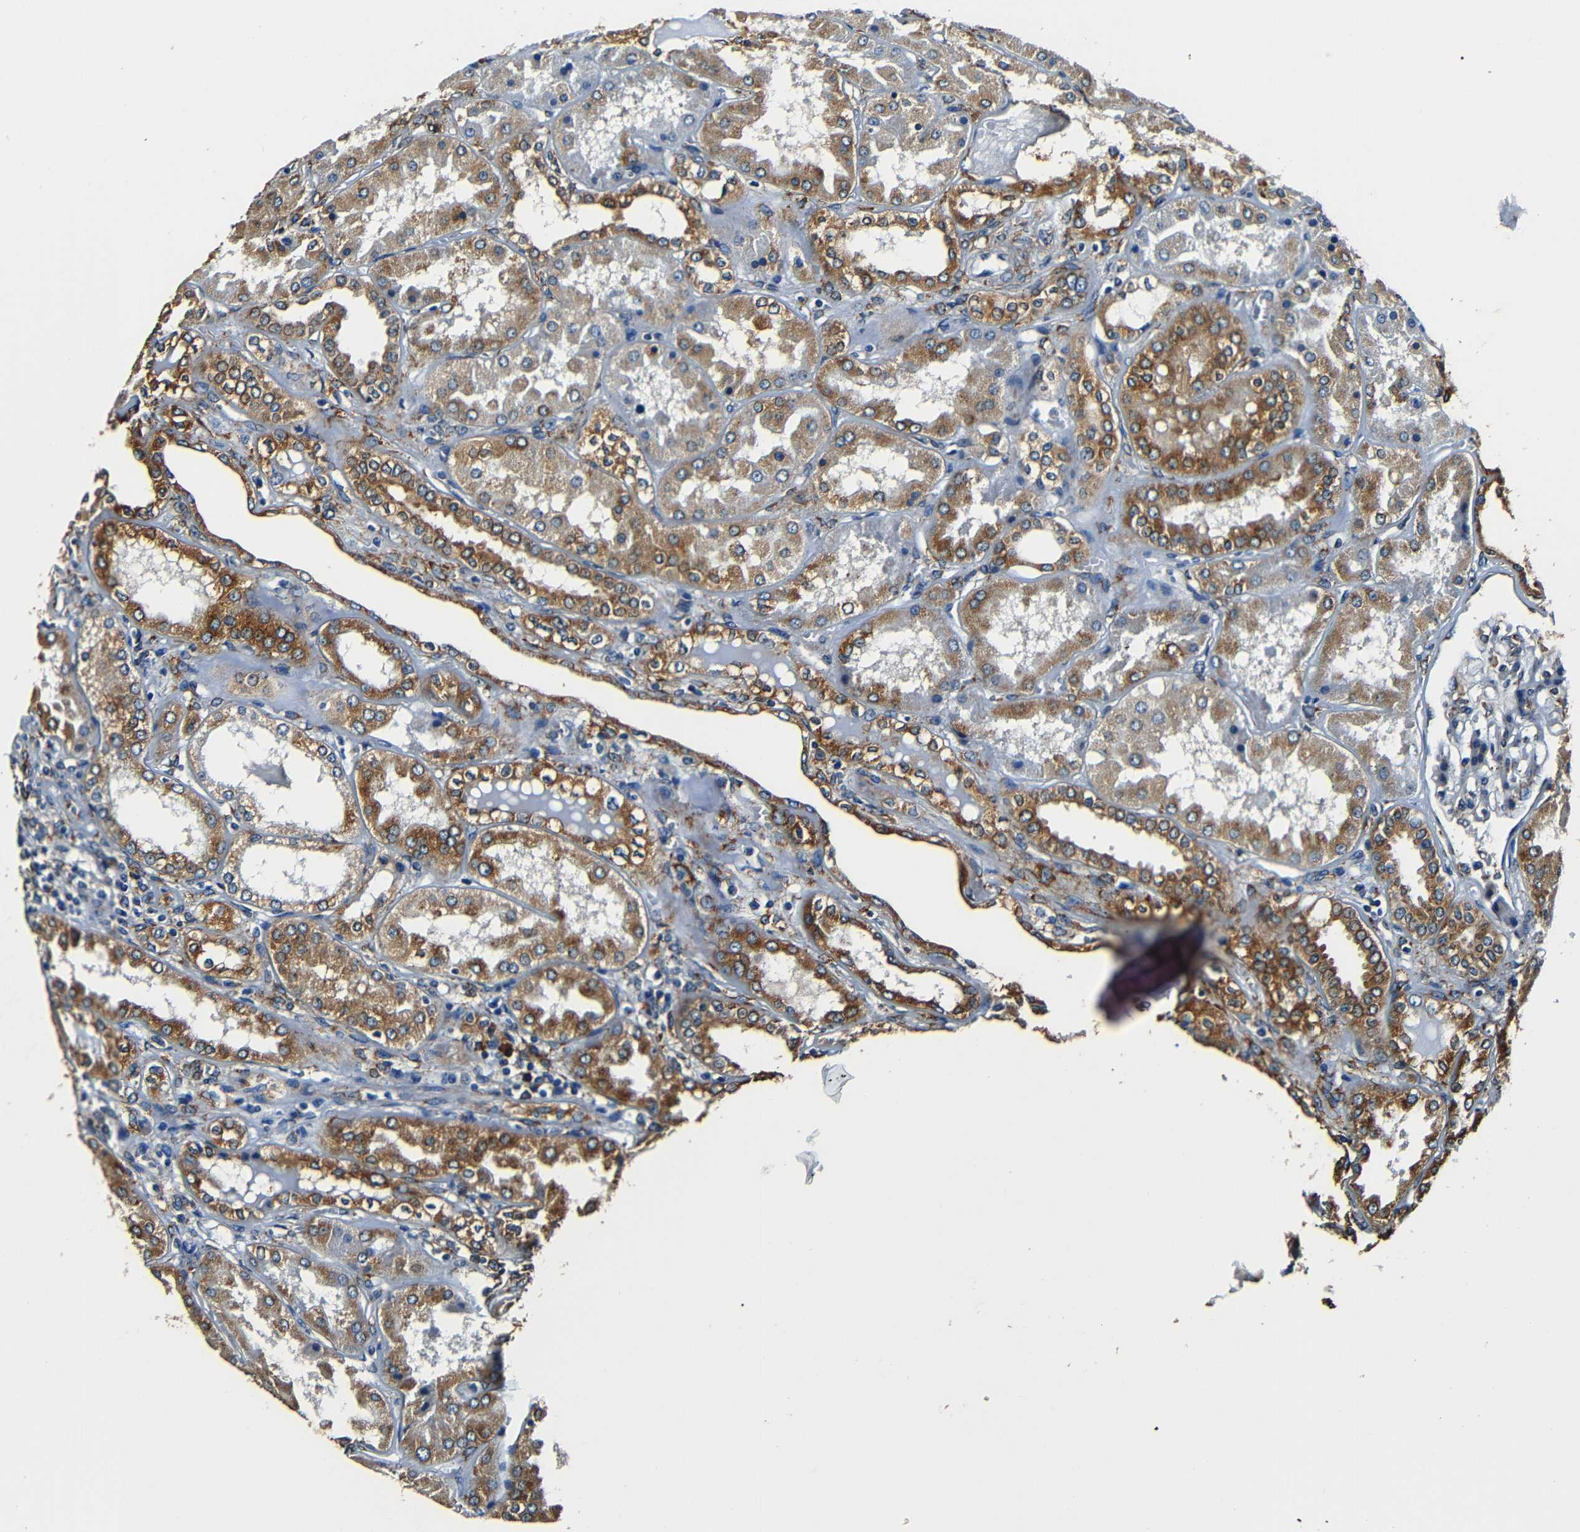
{"staining": {"intensity": "negative", "quantity": "none", "location": "none"}, "tissue": "kidney", "cell_type": "Cells in glomeruli", "image_type": "normal", "snomed": [{"axis": "morphology", "description": "Normal tissue, NOS"}, {"axis": "topography", "description": "Kidney"}], "caption": "Immunohistochemical staining of unremarkable human kidney shows no significant expression in cells in glomeruli.", "gene": "RRBP1", "patient": {"sex": "female", "age": 56}}